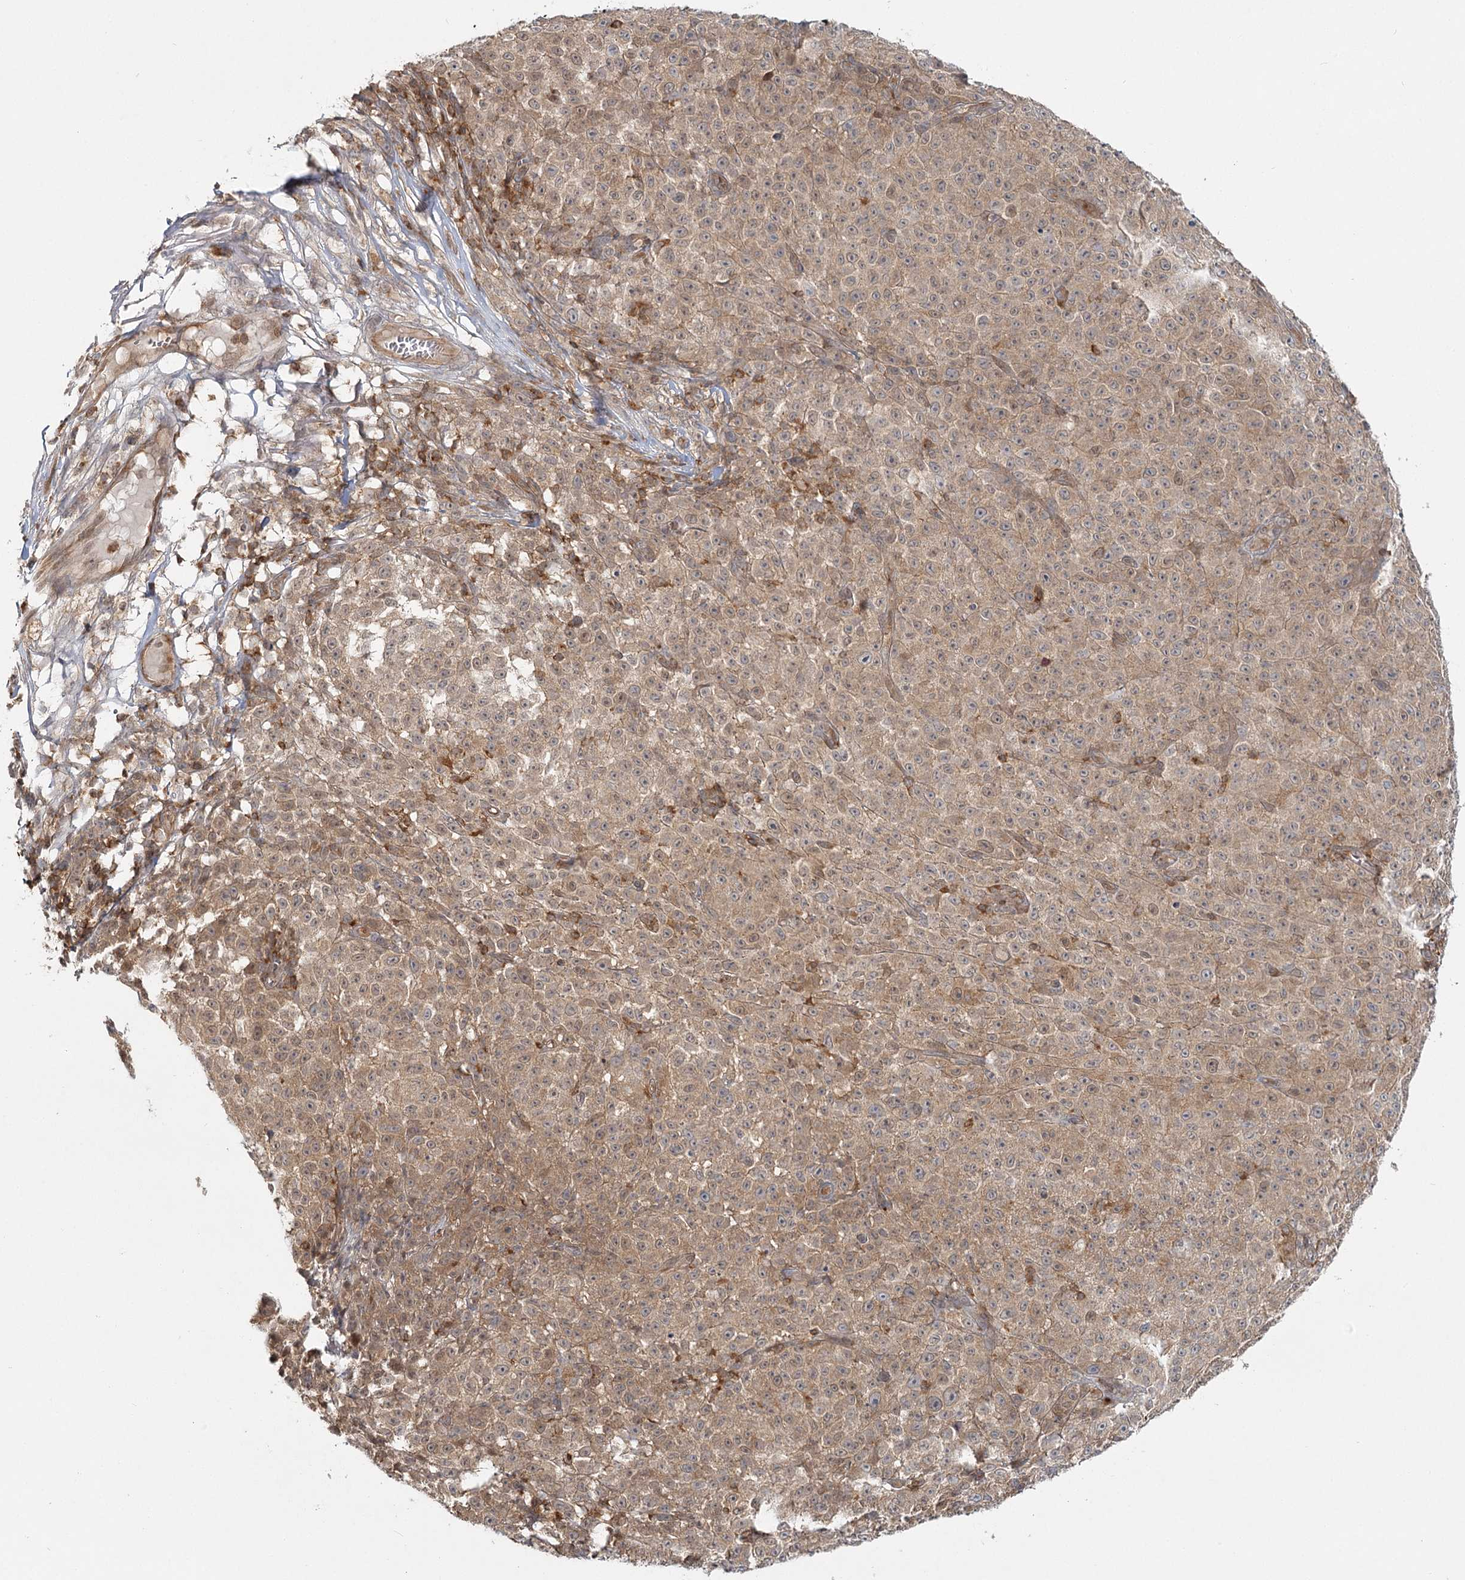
{"staining": {"intensity": "moderate", "quantity": ">75%", "location": "cytoplasmic/membranous"}, "tissue": "melanoma", "cell_type": "Tumor cells", "image_type": "cancer", "snomed": [{"axis": "morphology", "description": "Malignant melanoma, NOS"}, {"axis": "topography", "description": "Skin"}], "caption": "Immunohistochemistry (IHC) (DAB) staining of malignant melanoma displays moderate cytoplasmic/membranous protein expression in approximately >75% of tumor cells.", "gene": "FAM120B", "patient": {"sex": "female", "age": 82}}